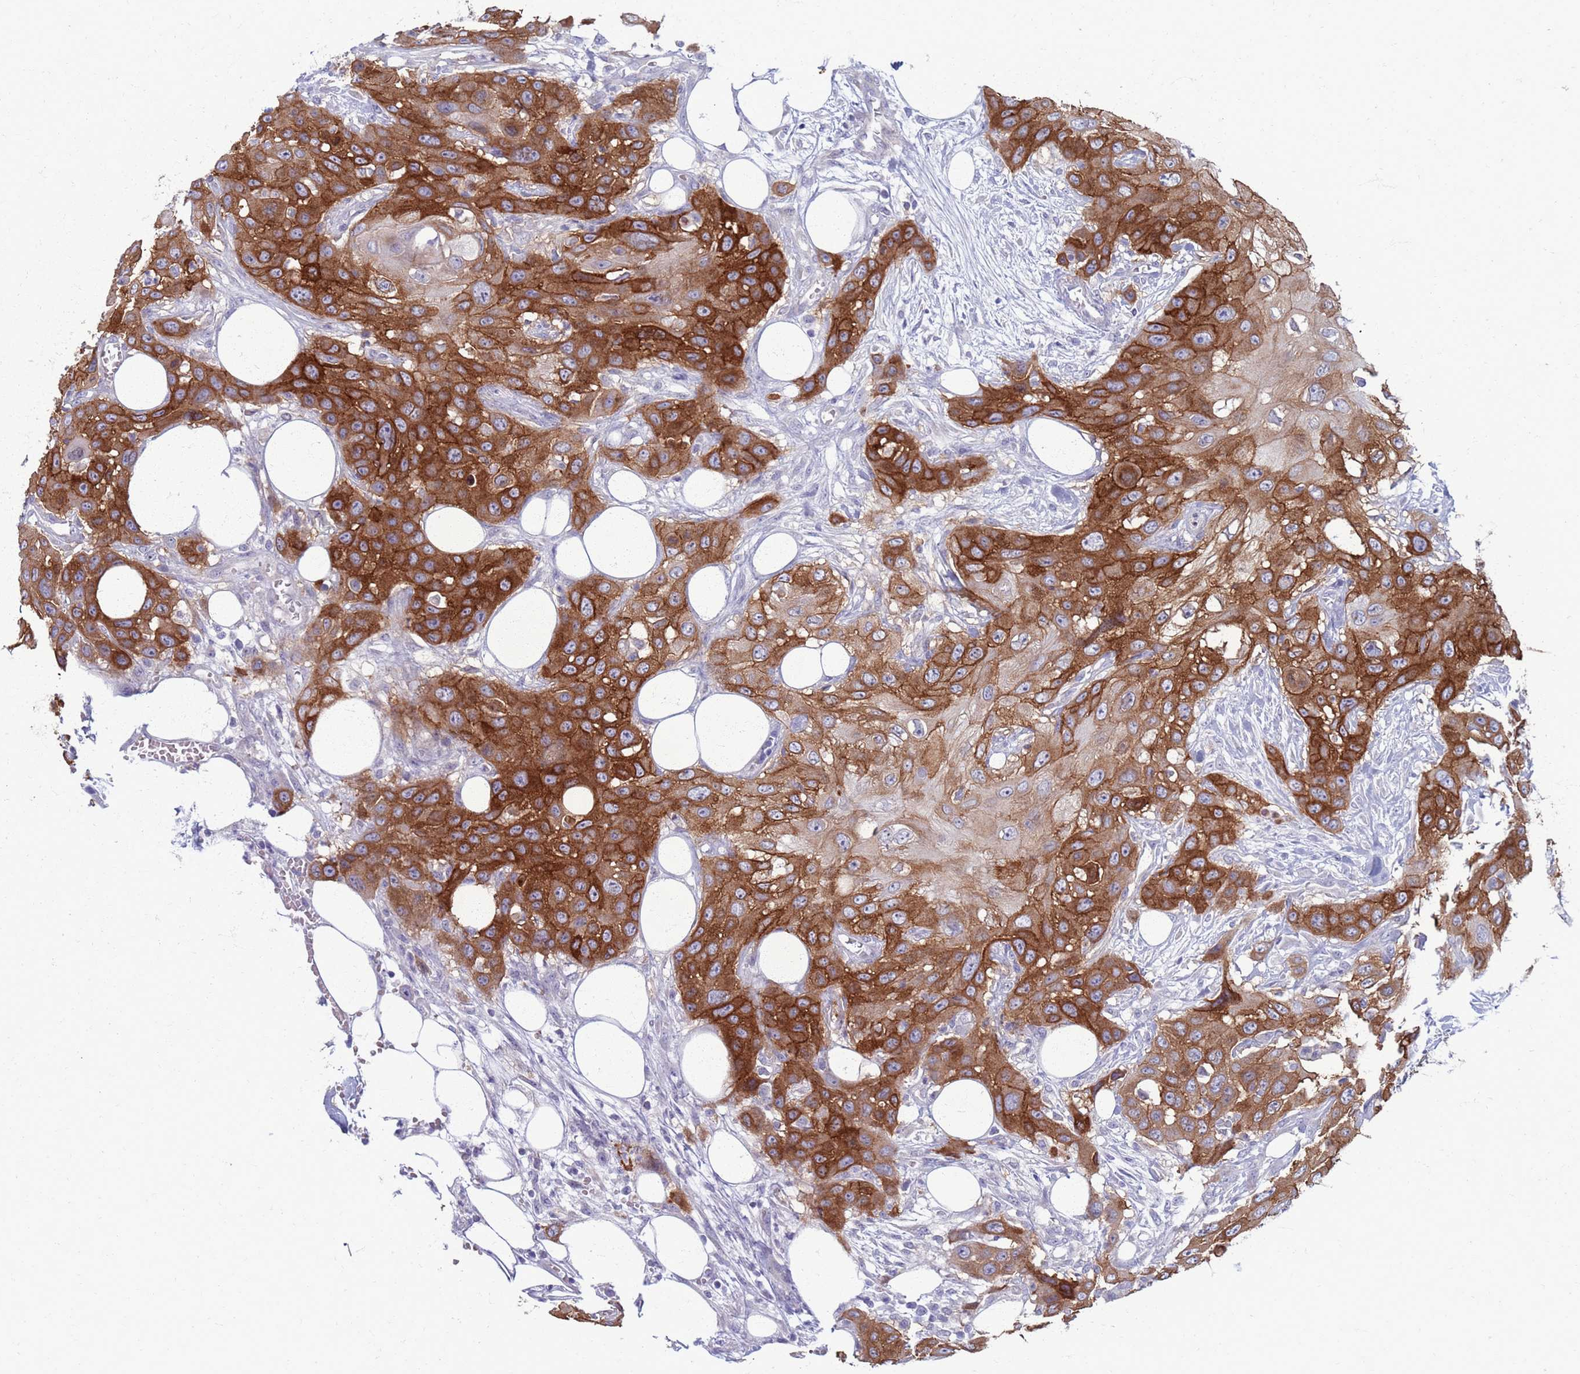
{"staining": {"intensity": "strong", "quantity": ">75%", "location": "cytoplasmic/membranous"}, "tissue": "head and neck cancer", "cell_type": "Tumor cells", "image_type": "cancer", "snomed": [{"axis": "morphology", "description": "Squamous cell carcinoma, NOS"}, {"axis": "topography", "description": "Head-Neck"}], "caption": "Squamous cell carcinoma (head and neck) was stained to show a protein in brown. There is high levels of strong cytoplasmic/membranous expression in approximately >75% of tumor cells.", "gene": "CLCA2", "patient": {"sex": "male", "age": 81}}